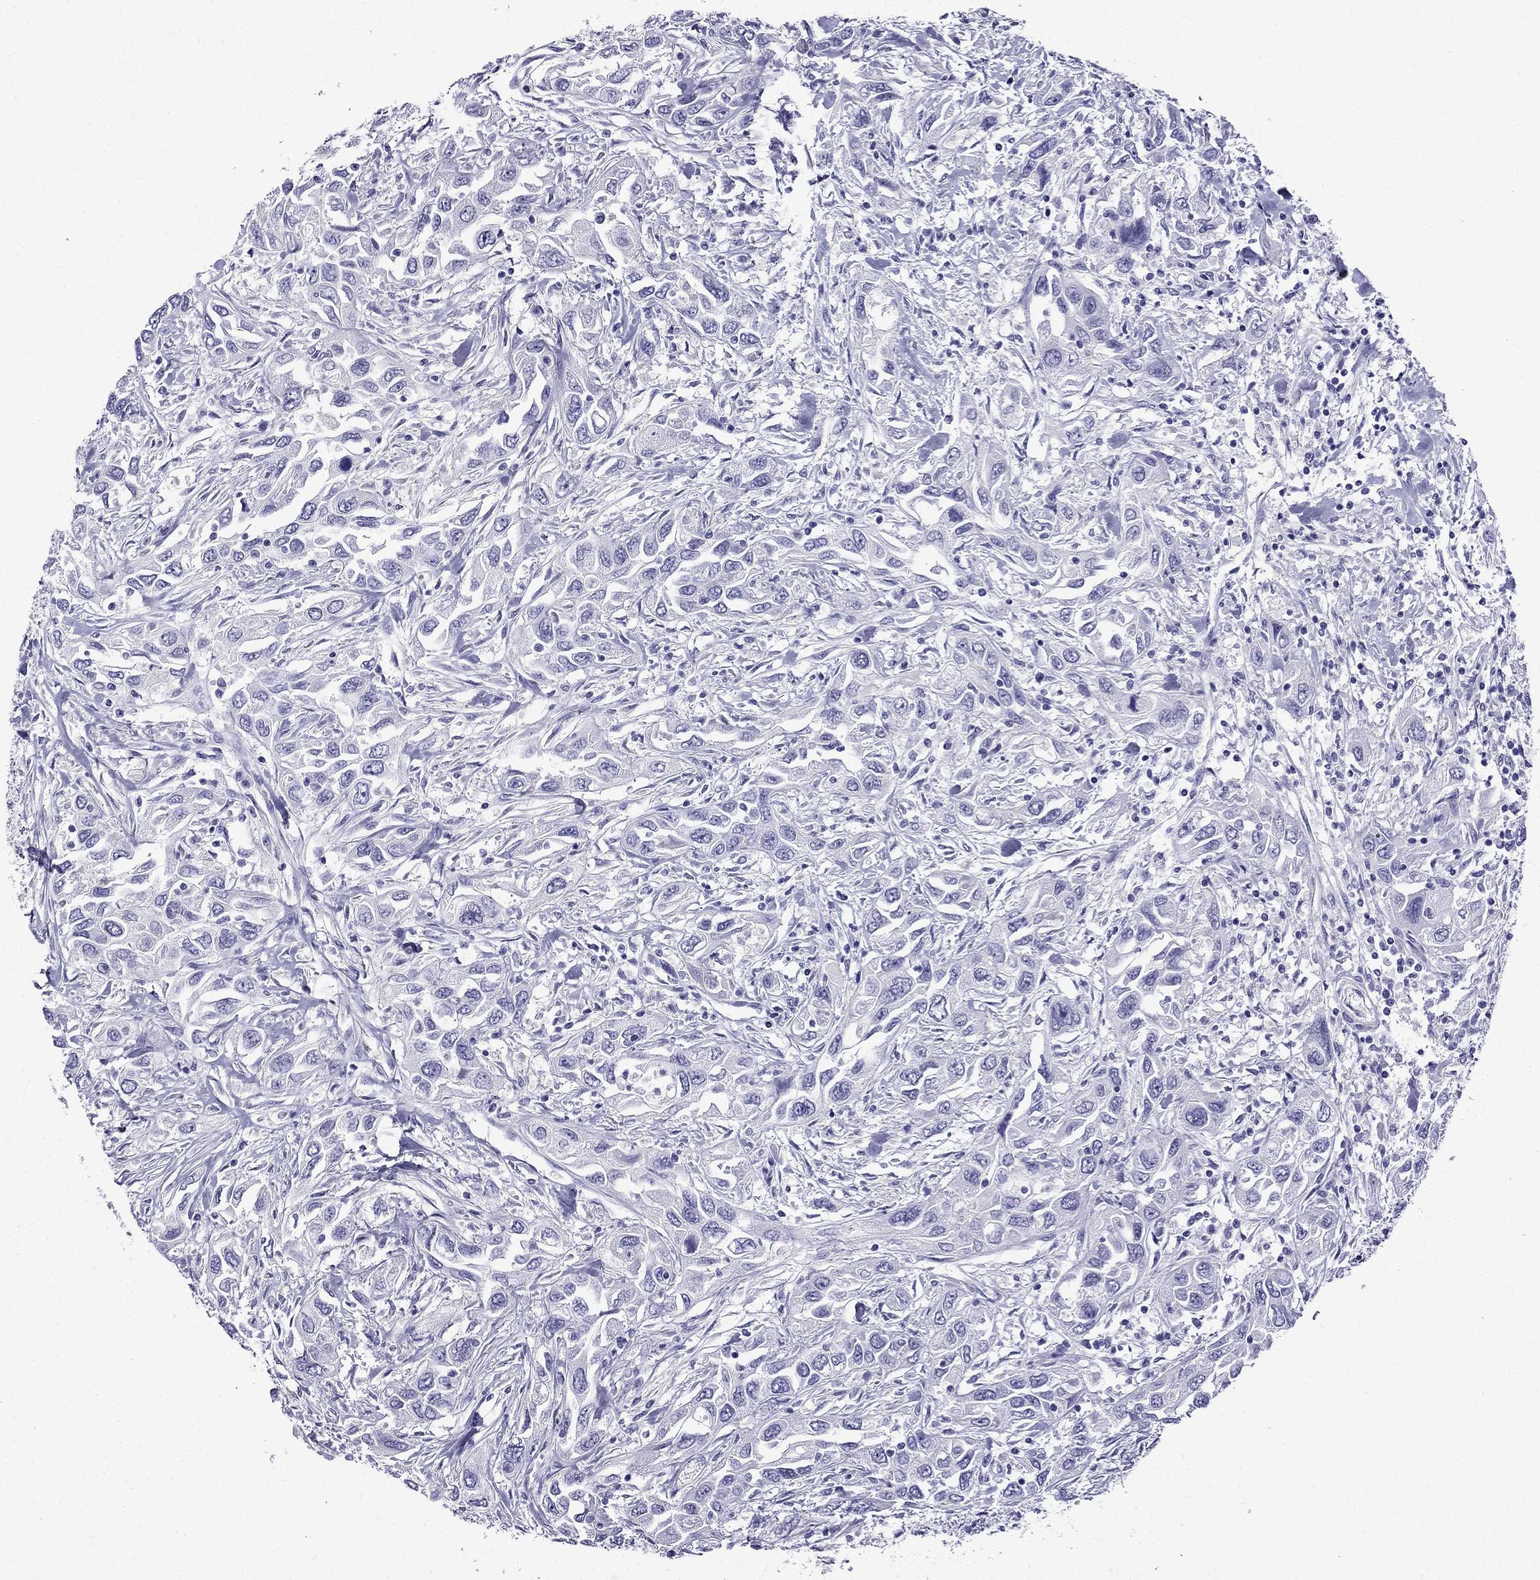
{"staining": {"intensity": "negative", "quantity": "none", "location": "none"}, "tissue": "urothelial cancer", "cell_type": "Tumor cells", "image_type": "cancer", "snomed": [{"axis": "morphology", "description": "Urothelial carcinoma, High grade"}, {"axis": "topography", "description": "Urinary bladder"}], "caption": "High magnification brightfield microscopy of urothelial carcinoma (high-grade) stained with DAB (3,3'-diaminobenzidine) (brown) and counterstained with hematoxylin (blue): tumor cells show no significant staining. (DAB IHC visualized using brightfield microscopy, high magnification).", "gene": "ERC2", "patient": {"sex": "male", "age": 76}}